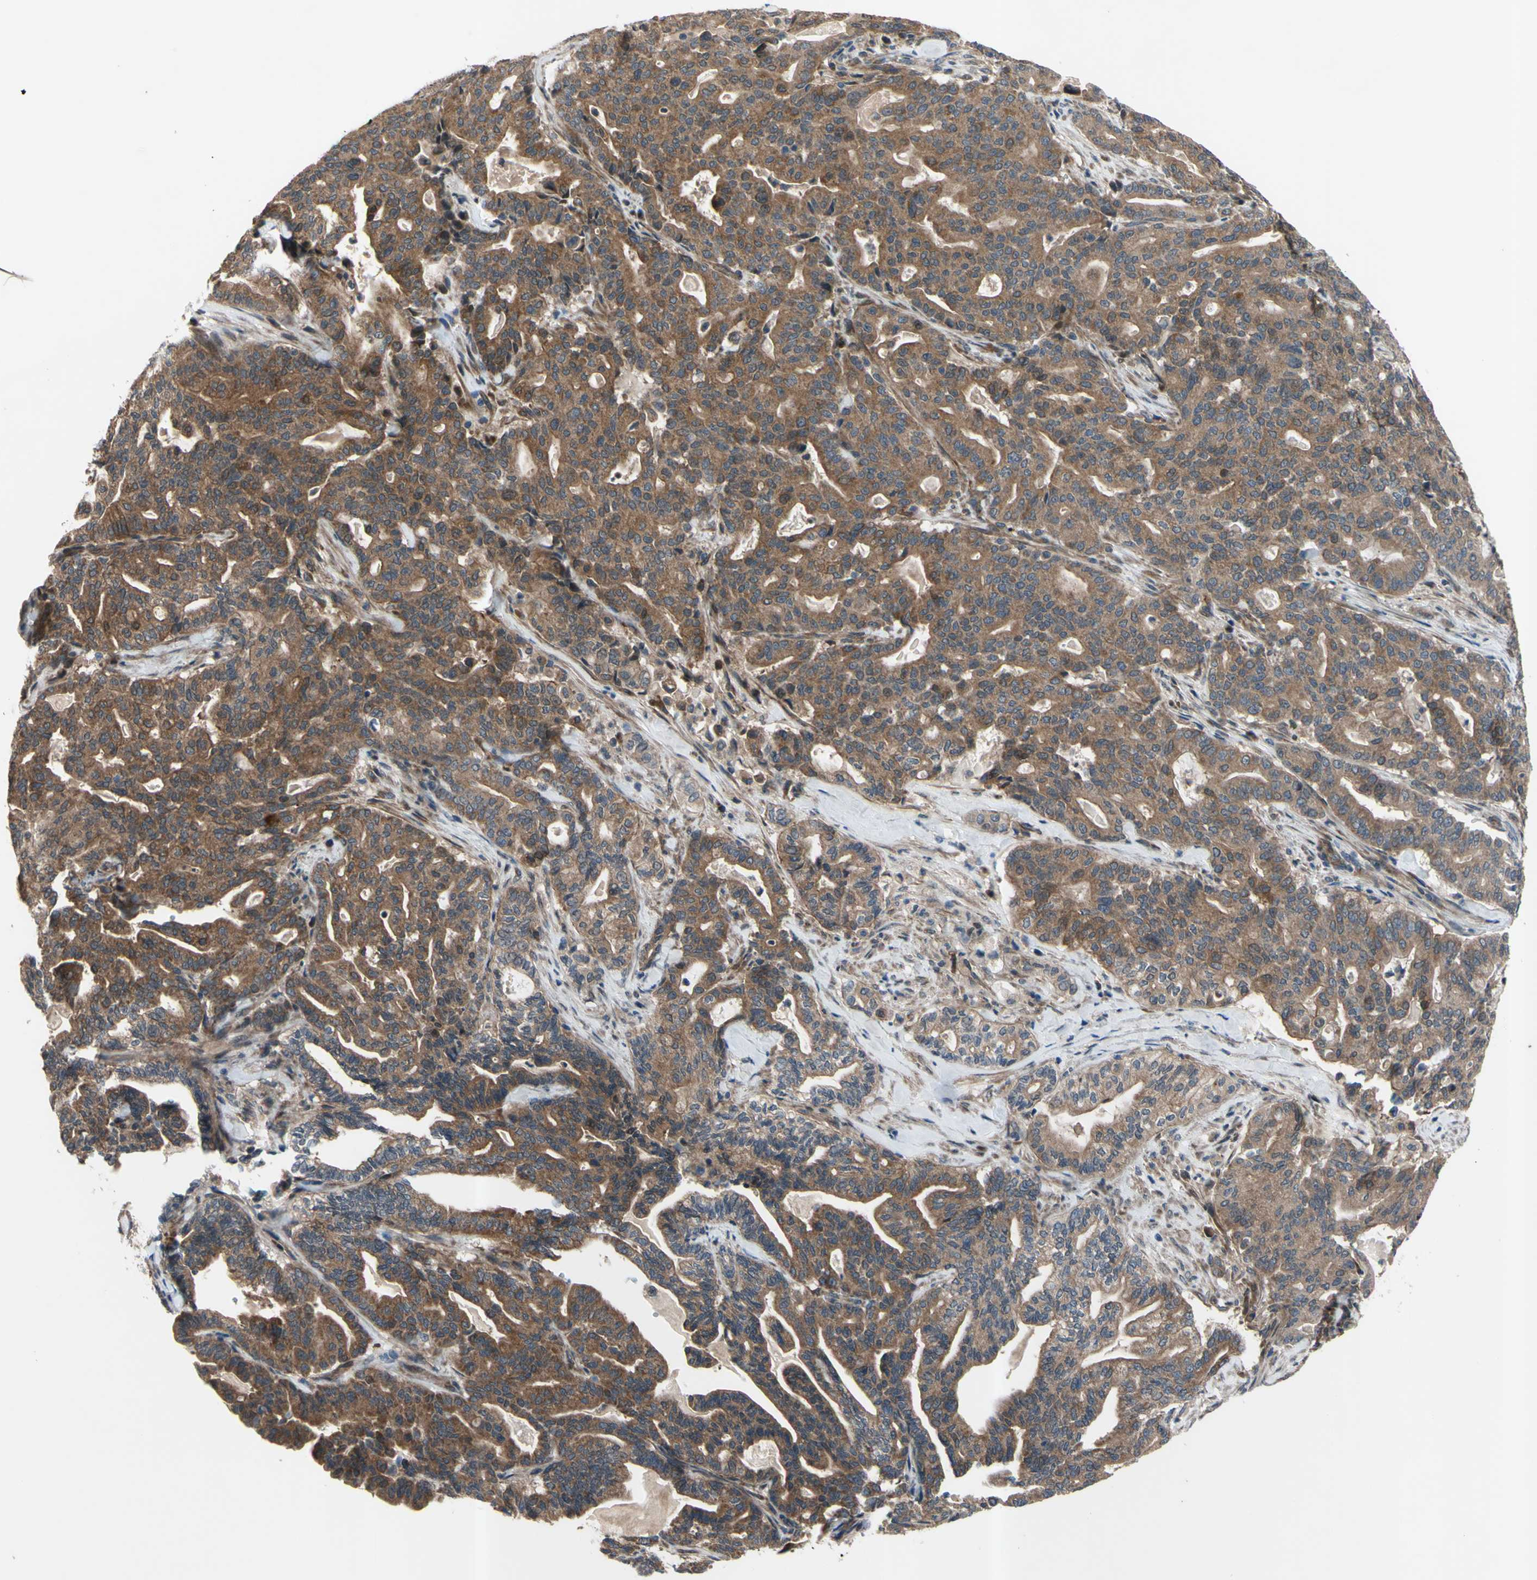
{"staining": {"intensity": "moderate", "quantity": ">75%", "location": "cytoplasmic/membranous"}, "tissue": "pancreatic cancer", "cell_type": "Tumor cells", "image_type": "cancer", "snomed": [{"axis": "morphology", "description": "Adenocarcinoma, NOS"}, {"axis": "topography", "description": "Pancreas"}], "caption": "A micrograph of human pancreatic cancer stained for a protein exhibits moderate cytoplasmic/membranous brown staining in tumor cells.", "gene": "SVIL", "patient": {"sex": "male", "age": 63}}